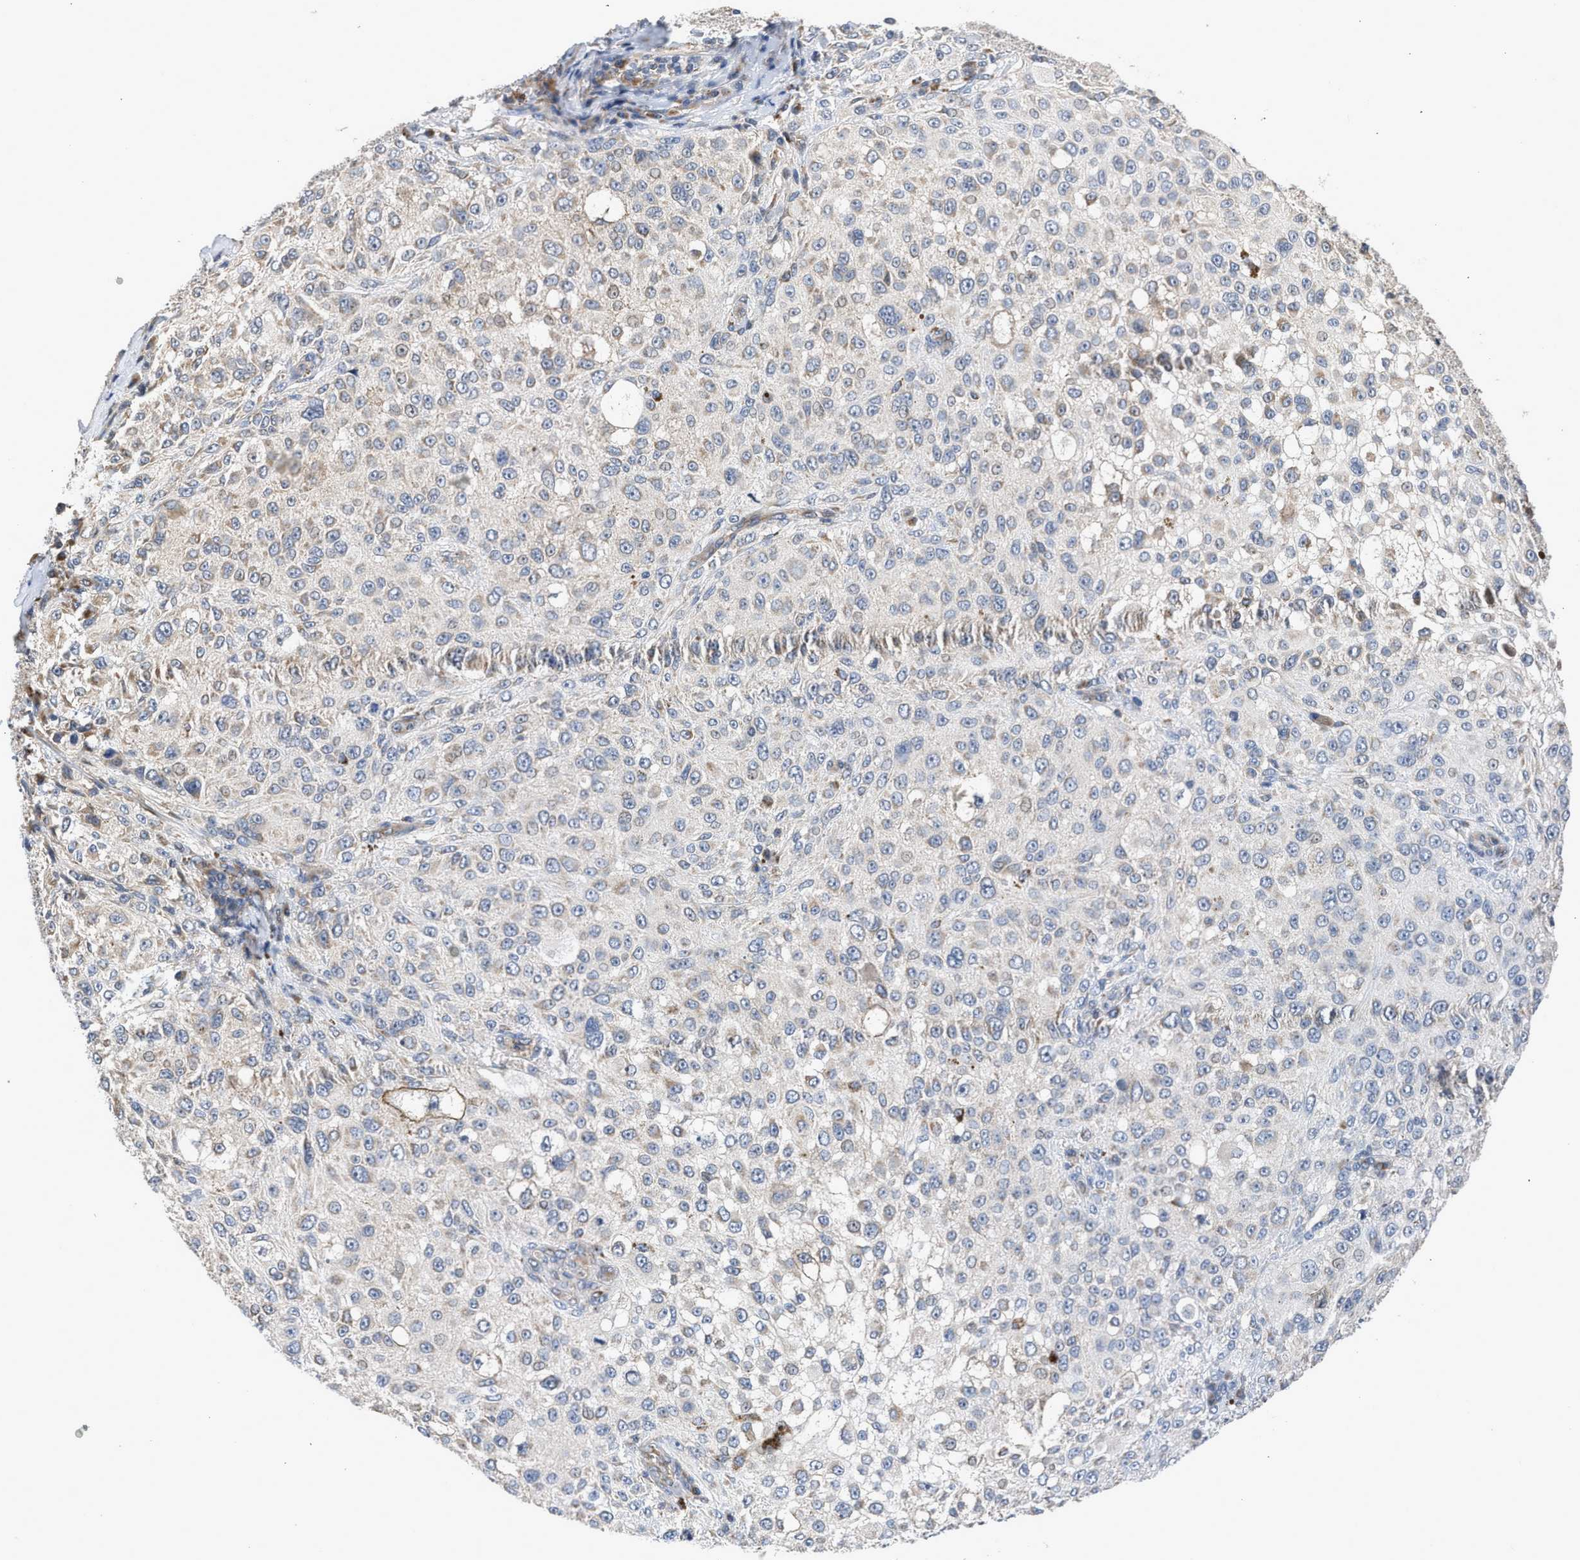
{"staining": {"intensity": "weak", "quantity": "<25%", "location": "cytoplasmic/membranous"}, "tissue": "melanoma", "cell_type": "Tumor cells", "image_type": "cancer", "snomed": [{"axis": "morphology", "description": "Necrosis, NOS"}, {"axis": "morphology", "description": "Malignant melanoma, NOS"}, {"axis": "topography", "description": "Skin"}], "caption": "Tumor cells show no significant protein positivity in melanoma.", "gene": "PIM1", "patient": {"sex": "female", "age": 87}}